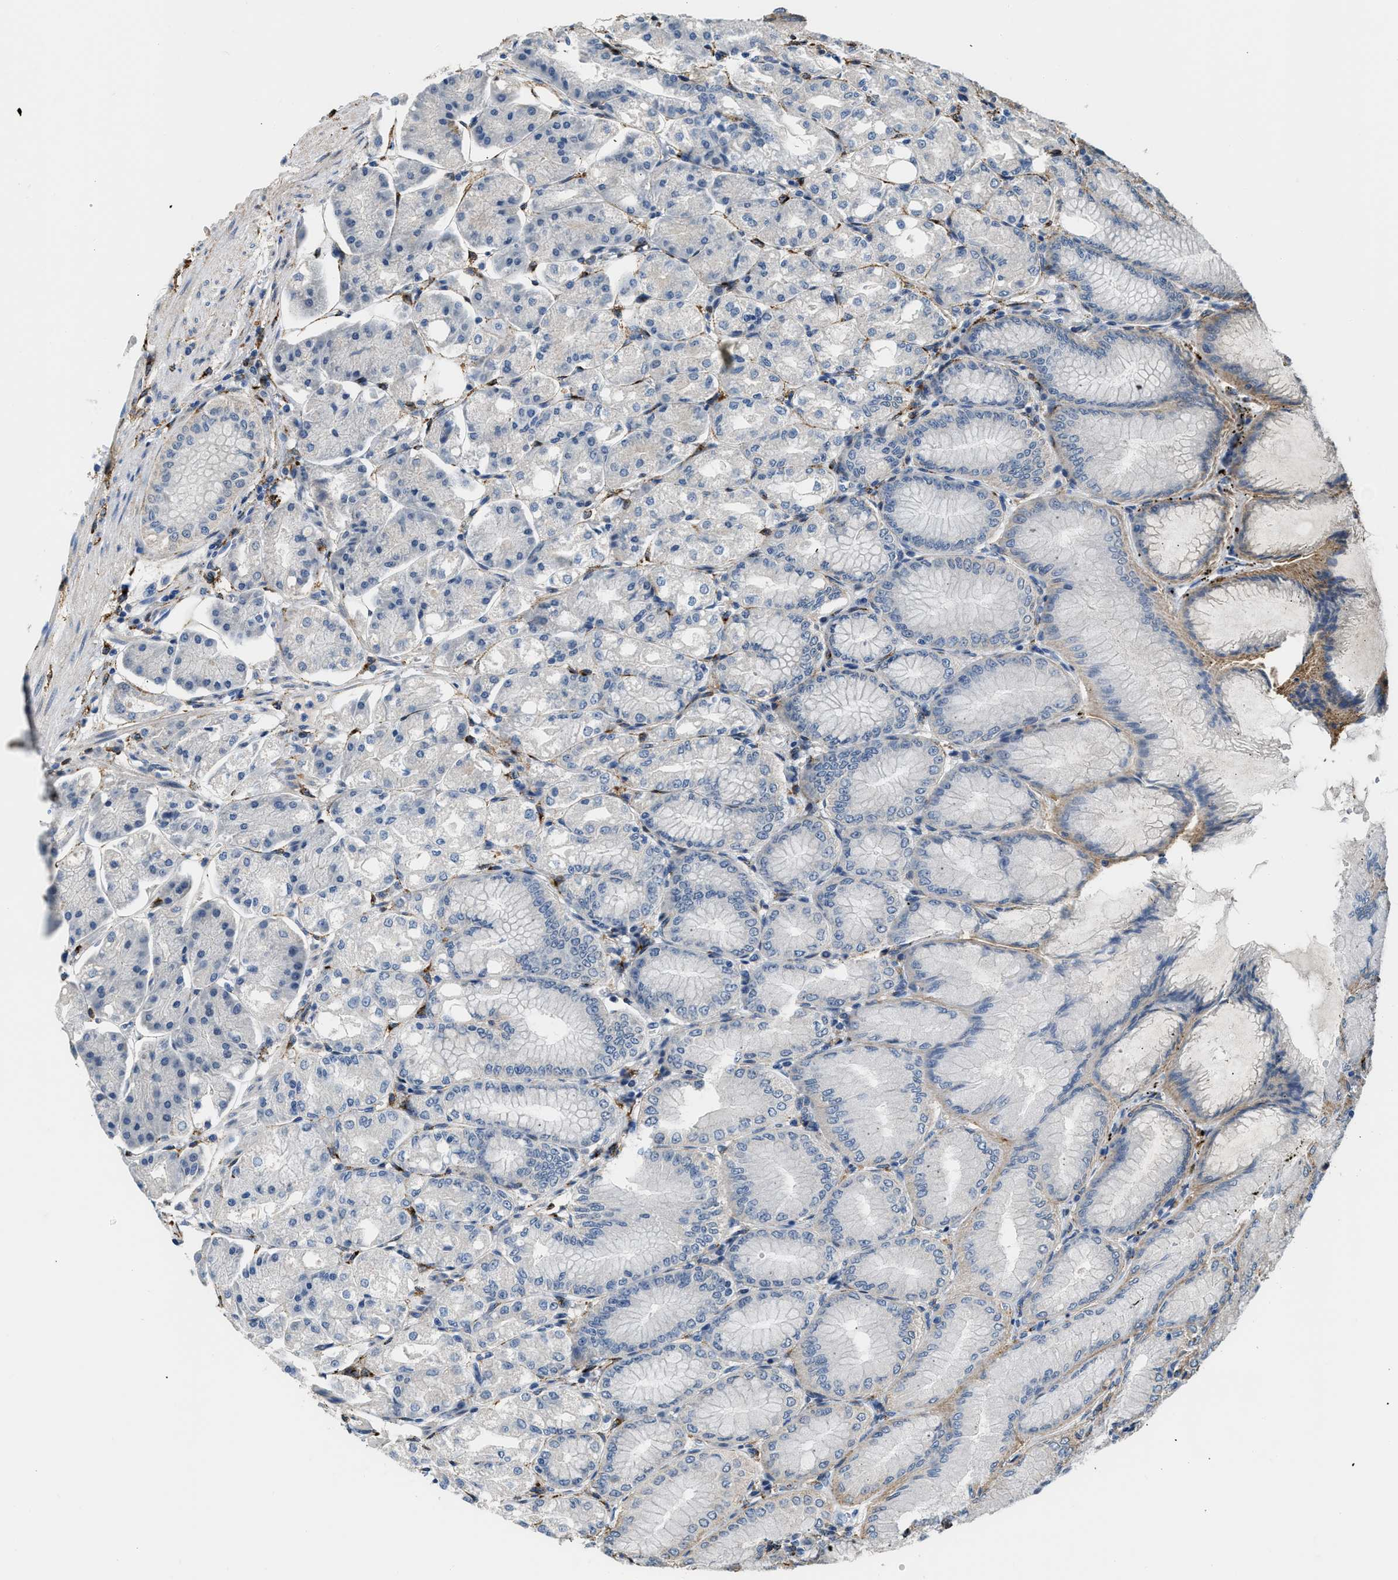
{"staining": {"intensity": "negative", "quantity": "none", "location": "none"}, "tissue": "stomach", "cell_type": "Glandular cells", "image_type": "normal", "snomed": [{"axis": "morphology", "description": "Normal tissue, NOS"}, {"axis": "topography", "description": "Stomach, lower"}], "caption": "DAB (3,3'-diaminobenzidine) immunohistochemical staining of benign human stomach shows no significant expression in glandular cells. Nuclei are stained in blue.", "gene": "LRP1", "patient": {"sex": "male", "age": 71}}